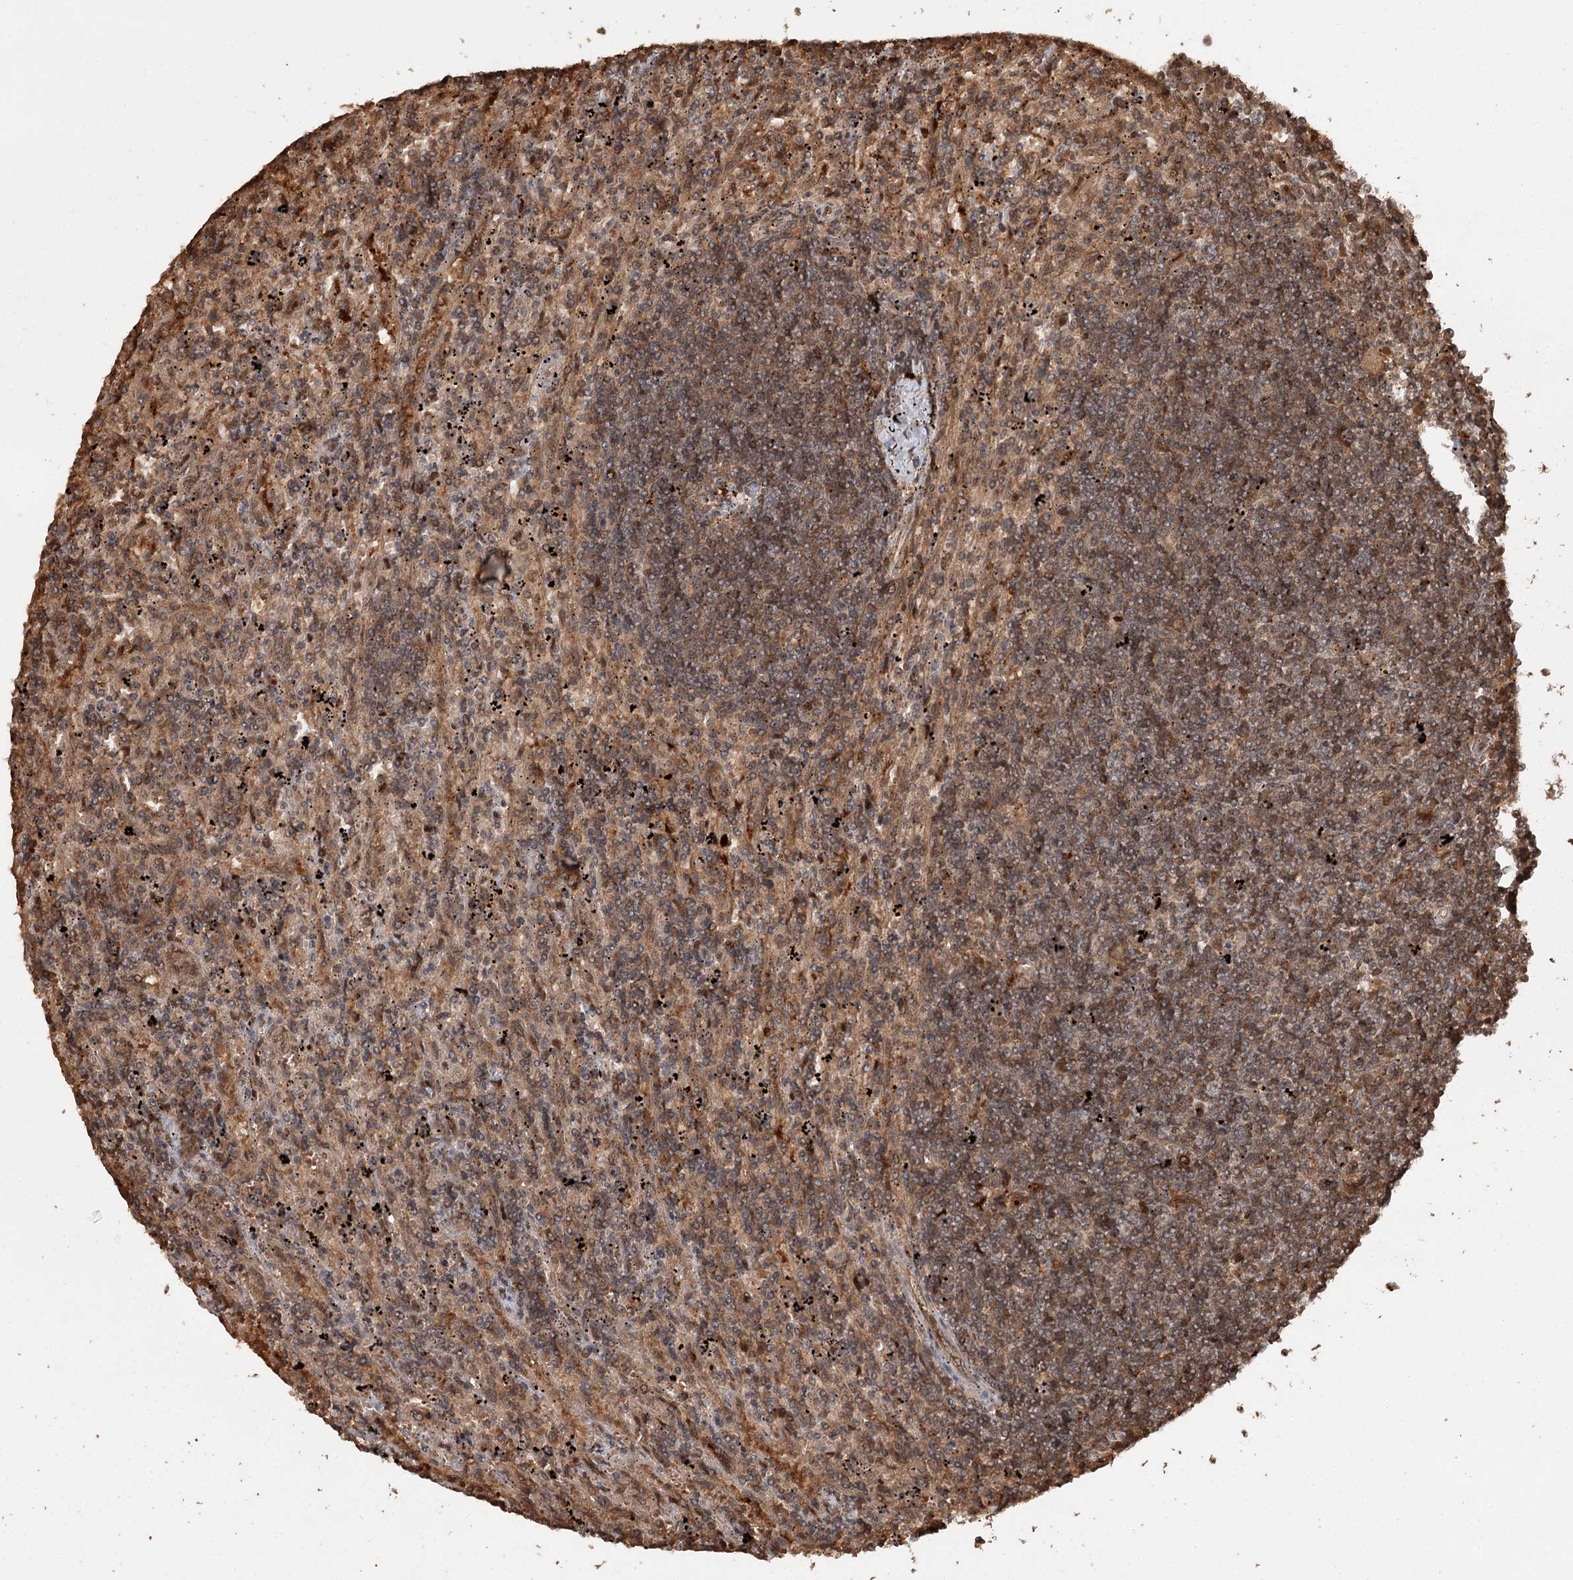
{"staining": {"intensity": "weak", "quantity": "25%-75%", "location": "cytoplasmic/membranous"}, "tissue": "lymphoma", "cell_type": "Tumor cells", "image_type": "cancer", "snomed": [{"axis": "morphology", "description": "Malignant lymphoma, non-Hodgkin's type, Low grade"}, {"axis": "topography", "description": "Spleen"}], "caption": "Protein expression analysis of malignant lymphoma, non-Hodgkin's type (low-grade) exhibits weak cytoplasmic/membranous expression in approximately 25%-75% of tumor cells.", "gene": "N6AMT1", "patient": {"sex": "male", "age": 76}}